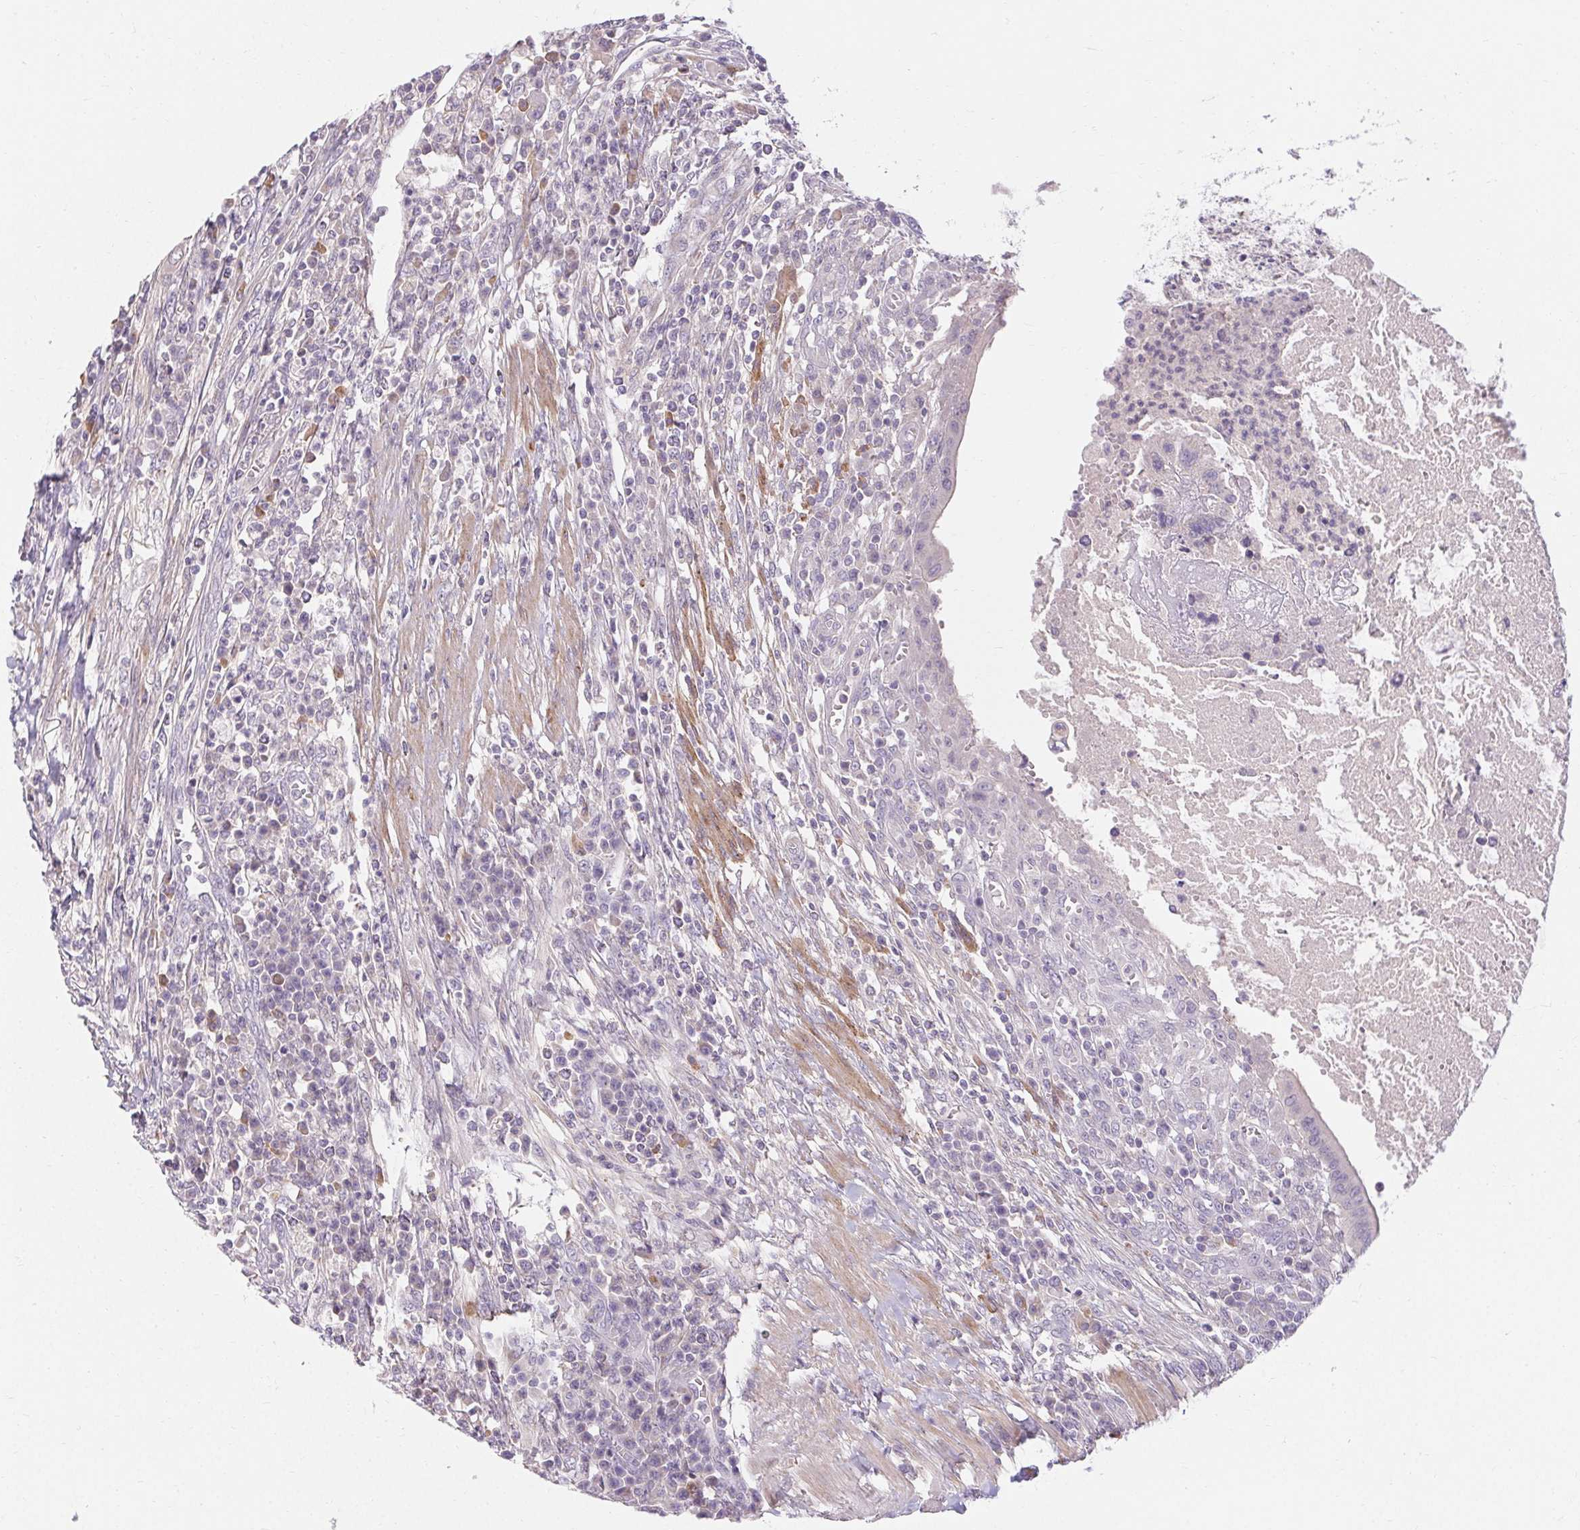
{"staining": {"intensity": "negative", "quantity": "none", "location": "none"}, "tissue": "colorectal cancer", "cell_type": "Tumor cells", "image_type": "cancer", "snomed": [{"axis": "morphology", "description": "Adenocarcinoma, NOS"}, {"axis": "topography", "description": "Colon"}], "caption": "Immunohistochemistry (IHC) image of human colorectal cancer (adenocarcinoma) stained for a protein (brown), which shows no expression in tumor cells. (DAB (3,3'-diaminobenzidine) immunohistochemistry (IHC) visualized using brightfield microscopy, high magnification).", "gene": "TMEM52B", "patient": {"sex": "male", "age": 65}}